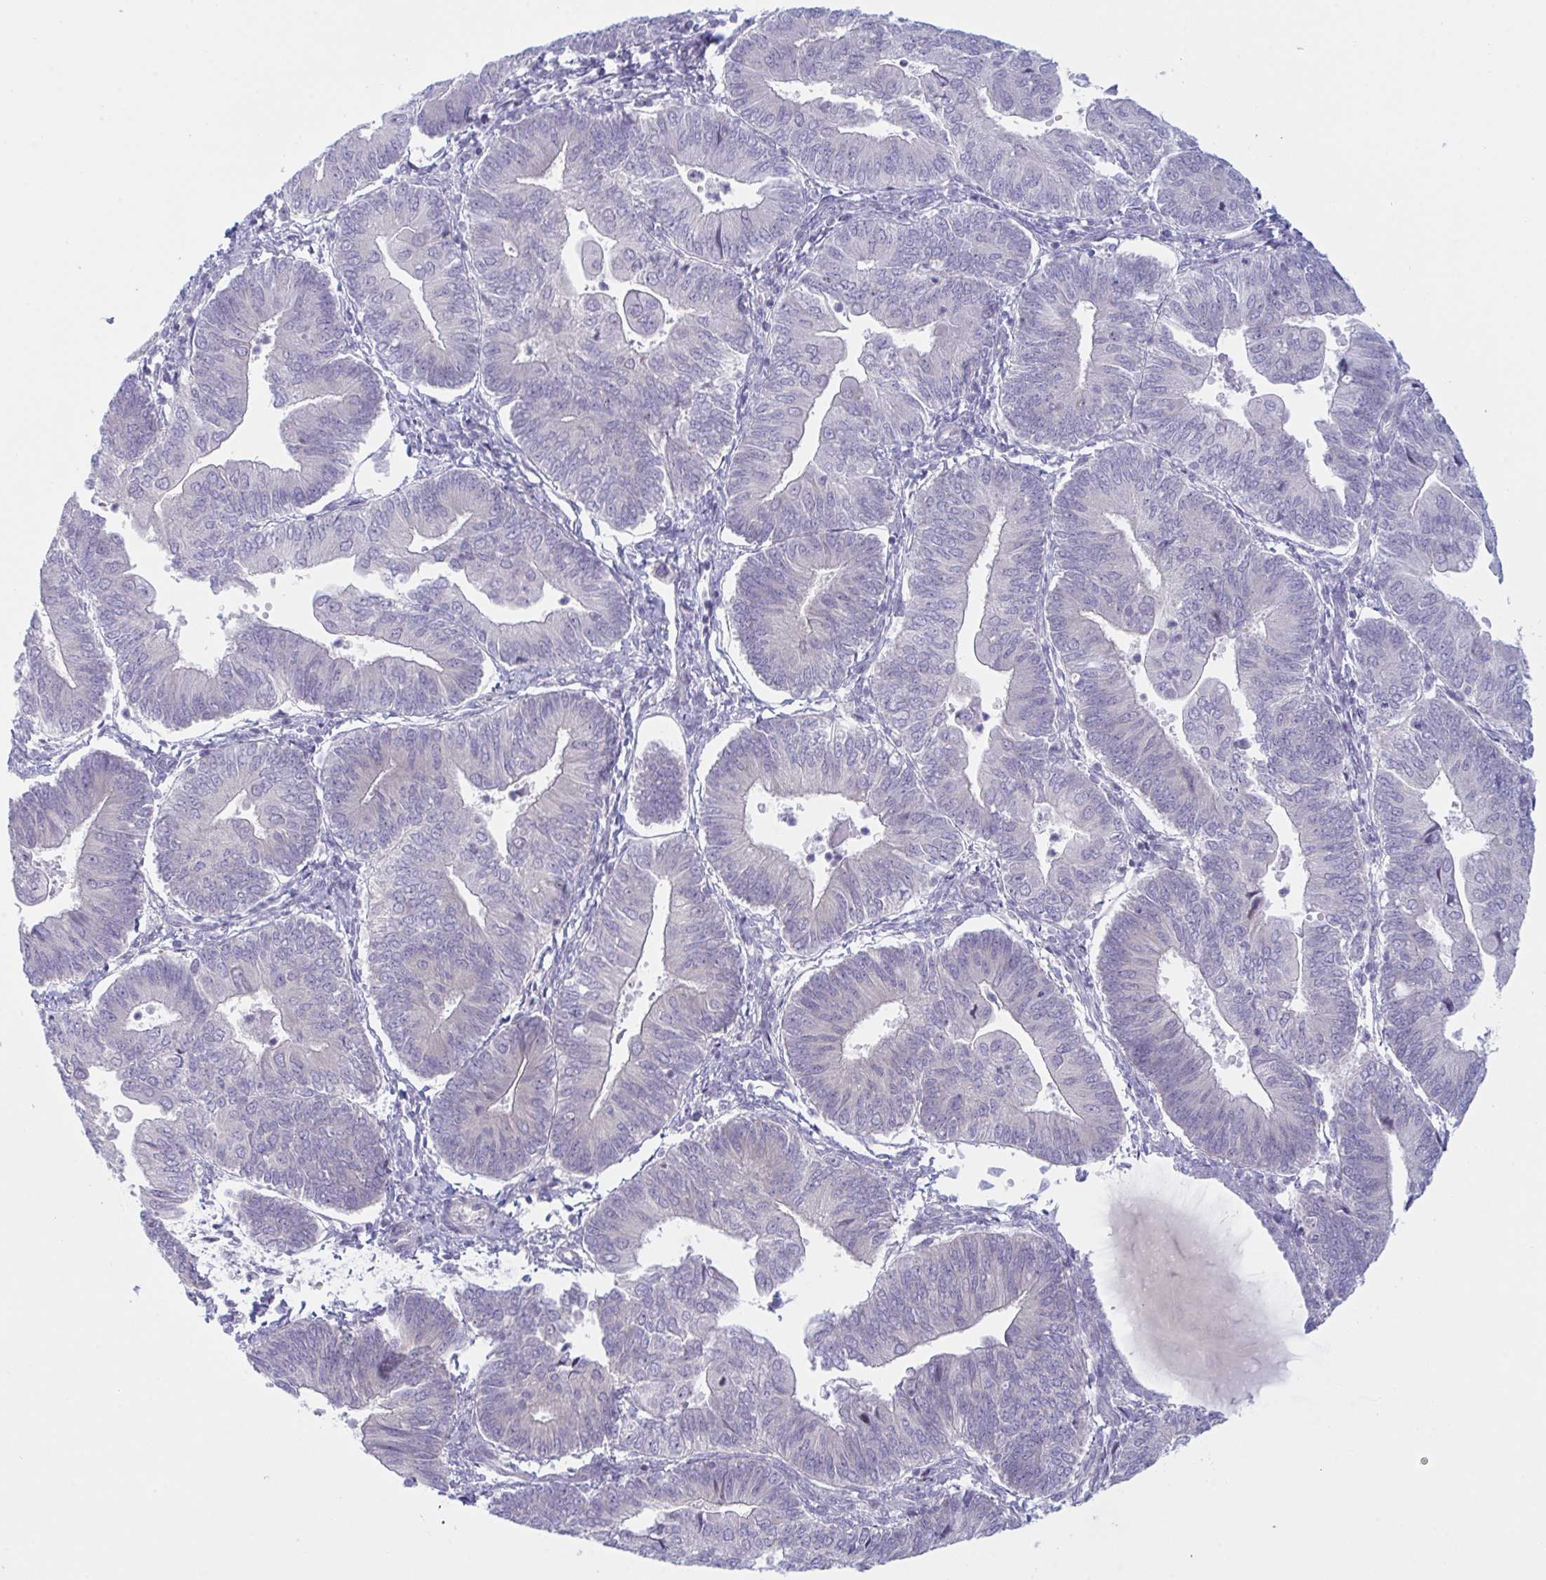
{"staining": {"intensity": "negative", "quantity": "none", "location": "none"}, "tissue": "endometrial cancer", "cell_type": "Tumor cells", "image_type": "cancer", "snomed": [{"axis": "morphology", "description": "Adenocarcinoma, NOS"}, {"axis": "topography", "description": "Endometrium"}], "caption": "IHC photomicrograph of endometrial adenocarcinoma stained for a protein (brown), which displays no expression in tumor cells.", "gene": "NAA30", "patient": {"sex": "female", "age": 65}}